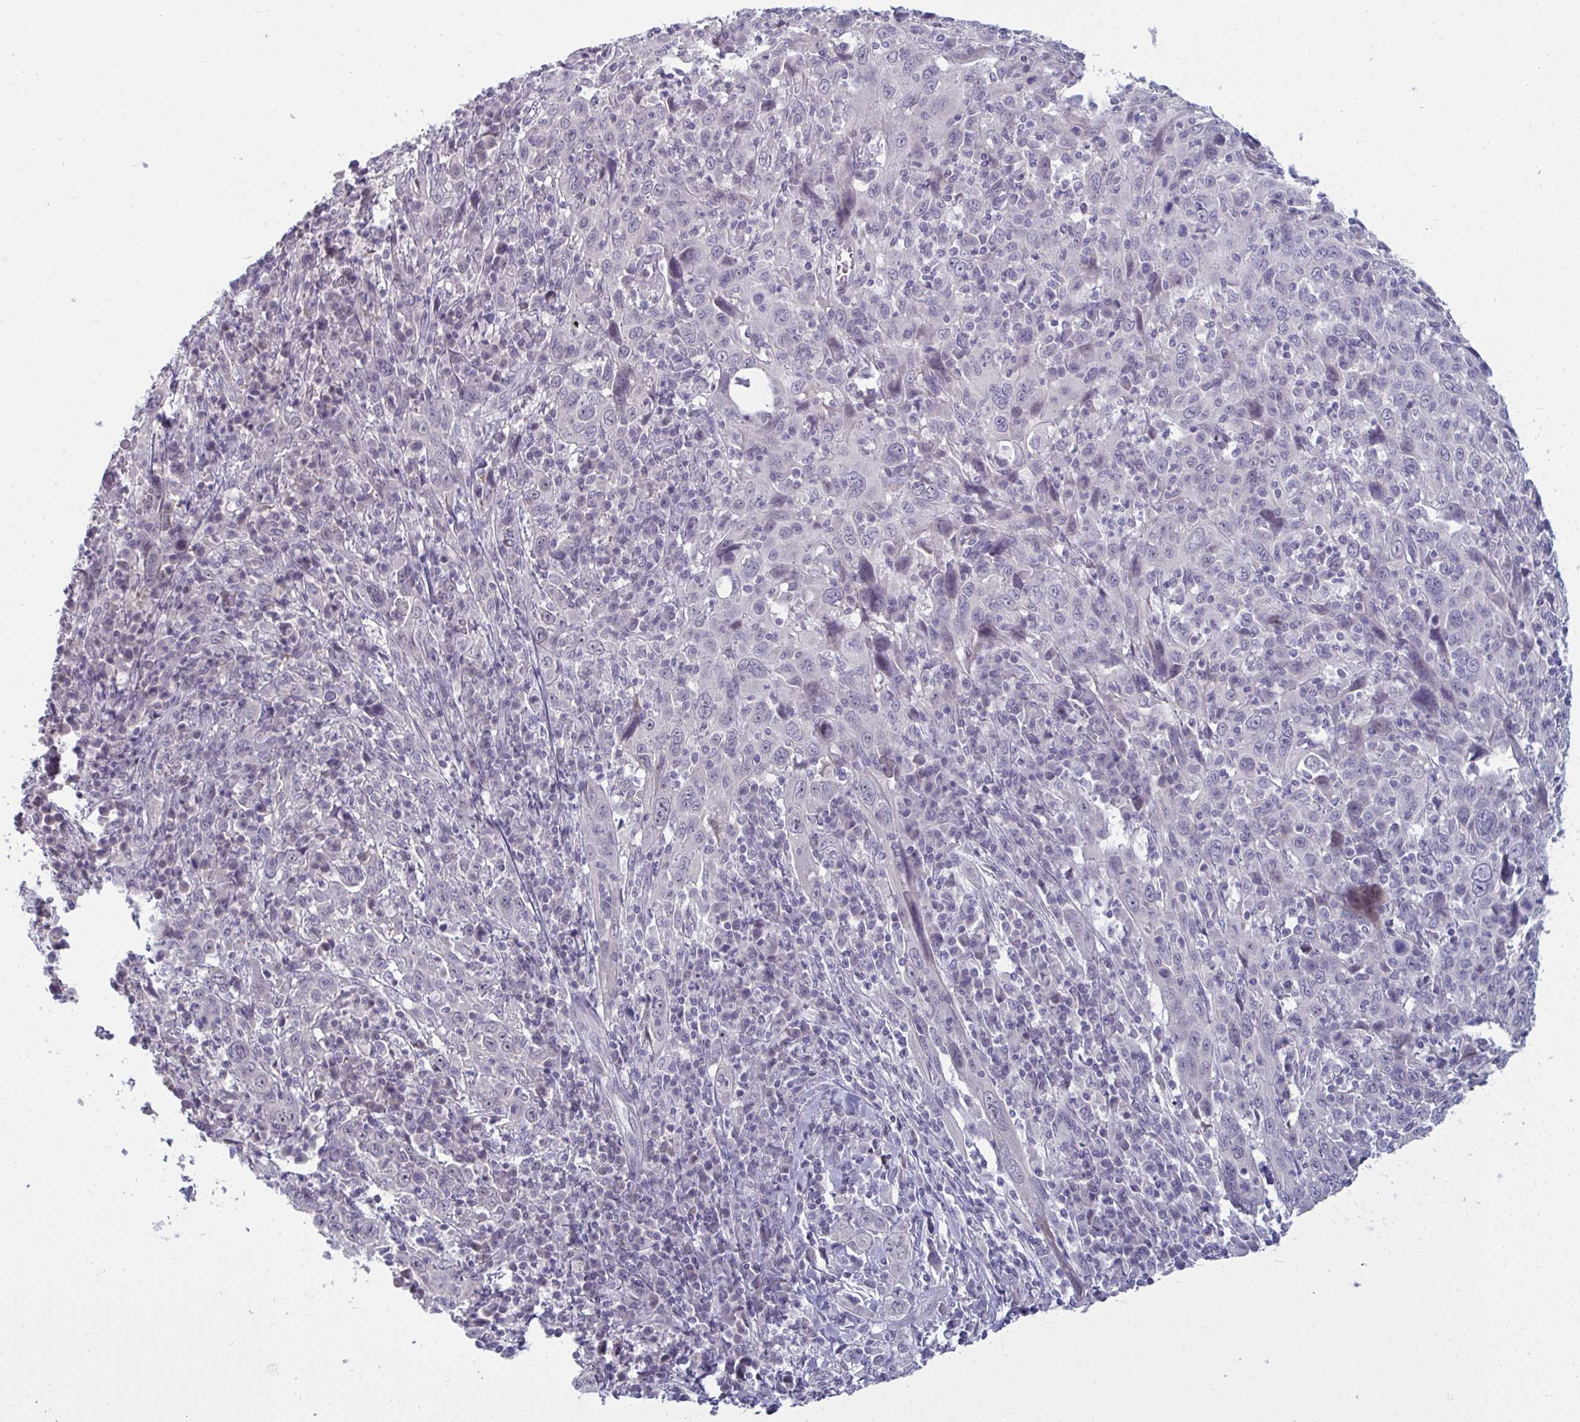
{"staining": {"intensity": "negative", "quantity": "none", "location": "none"}, "tissue": "cervical cancer", "cell_type": "Tumor cells", "image_type": "cancer", "snomed": [{"axis": "morphology", "description": "Squamous cell carcinoma, NOS"}, {"axis": "topography", "description": "Cervix"}], "caption": "Tumor cells are negative for brown protein staining in cervical squamous cell carcinoma. (Immunohistochemistry, brightfield microscopy, high magnification).", "gene": "RNASEH1", "patient": {"sex": "female", "age": 46}}